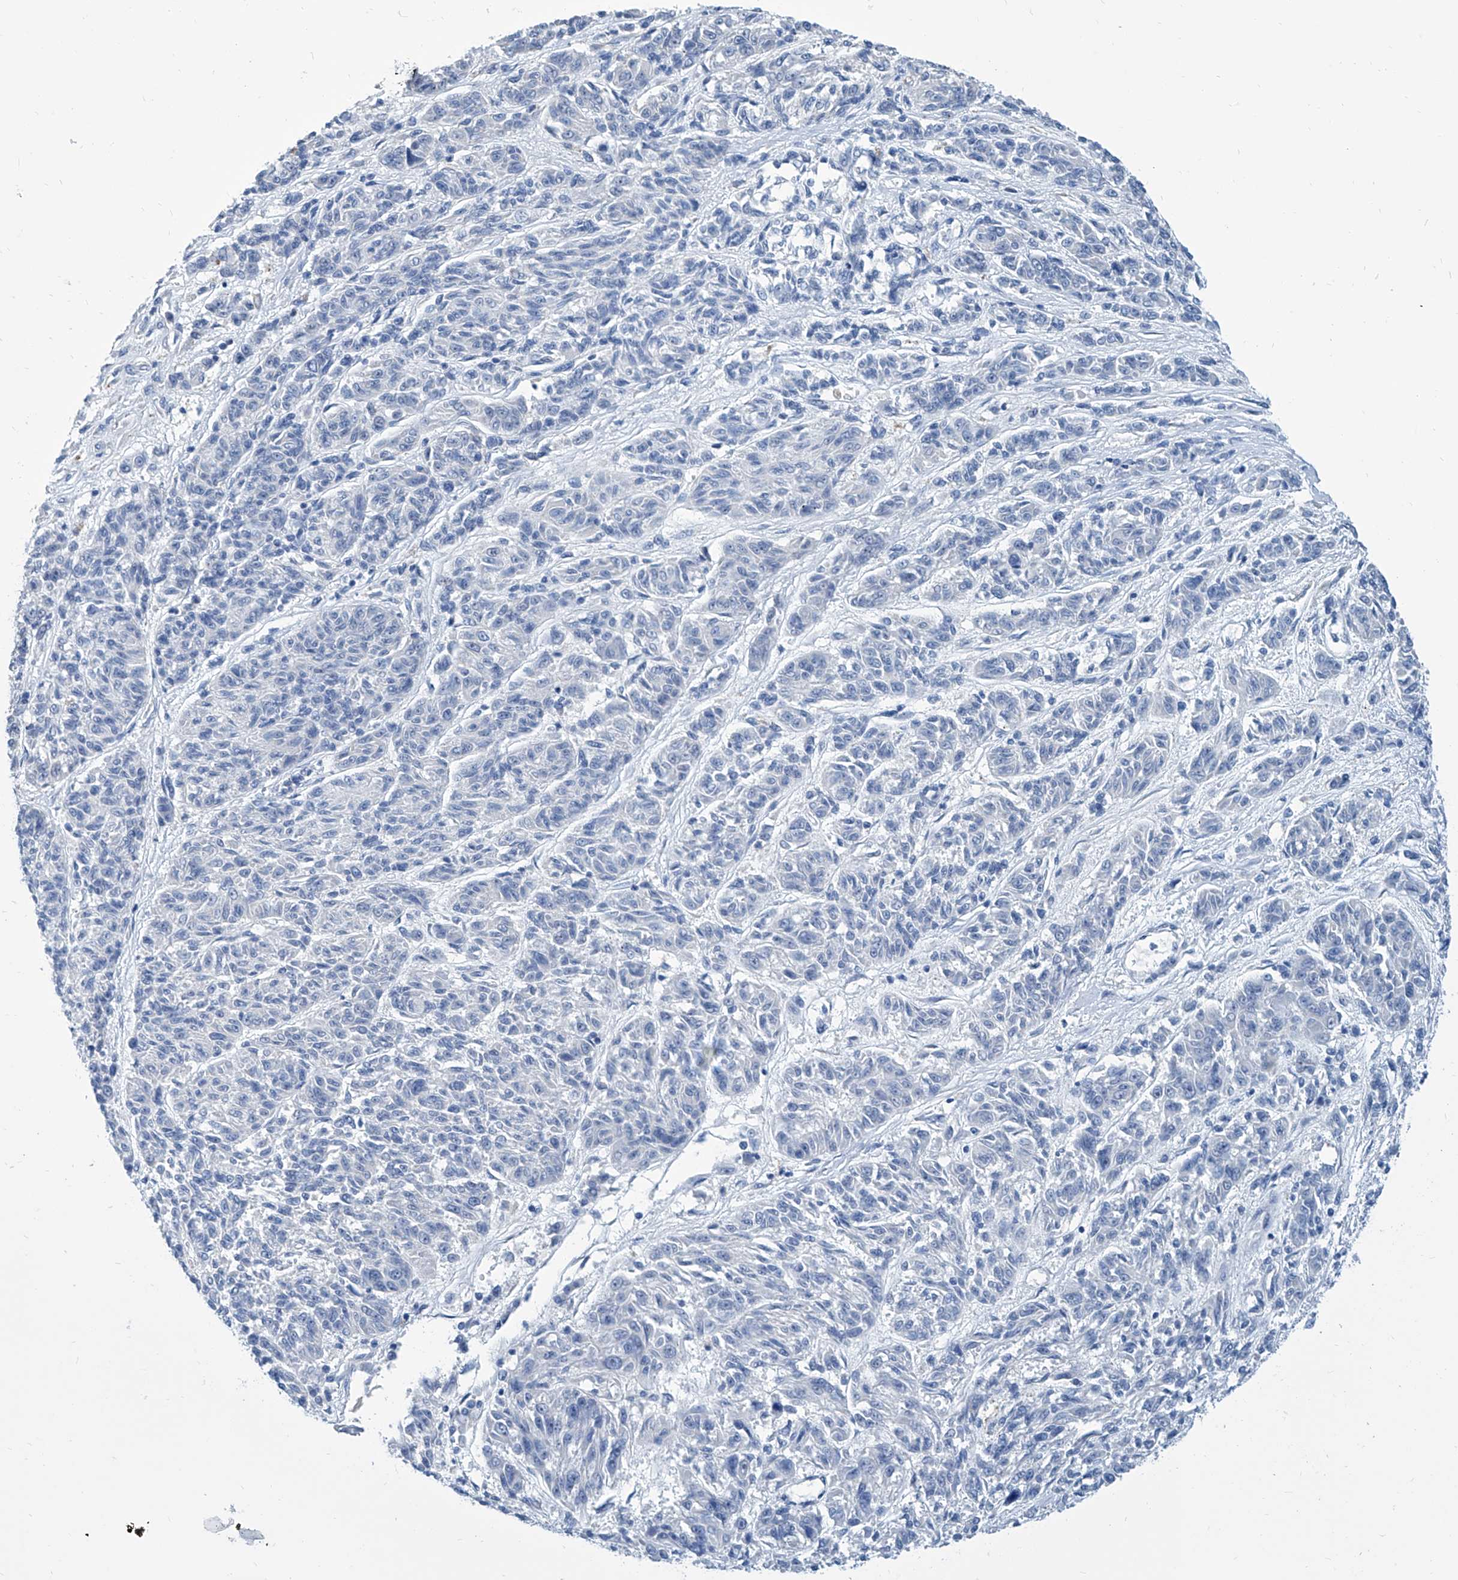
{"staining": {"intensity": "negative", "quantity": "none", "location": "none"}, "tissue": "melanoma", "cell_type": "Tumor cells", "image_type": "cancer", "snomed": [{"axis": "morphology", "description": "Malignant melanoma, NOS"}, {"axis": "topography", "description": "Skin"}], "caption": "Image shows no significant protein positivity in tumor cells of melanoma.", "gene": "ZNF519", "patient": {"sex": "male", "age": 53}}